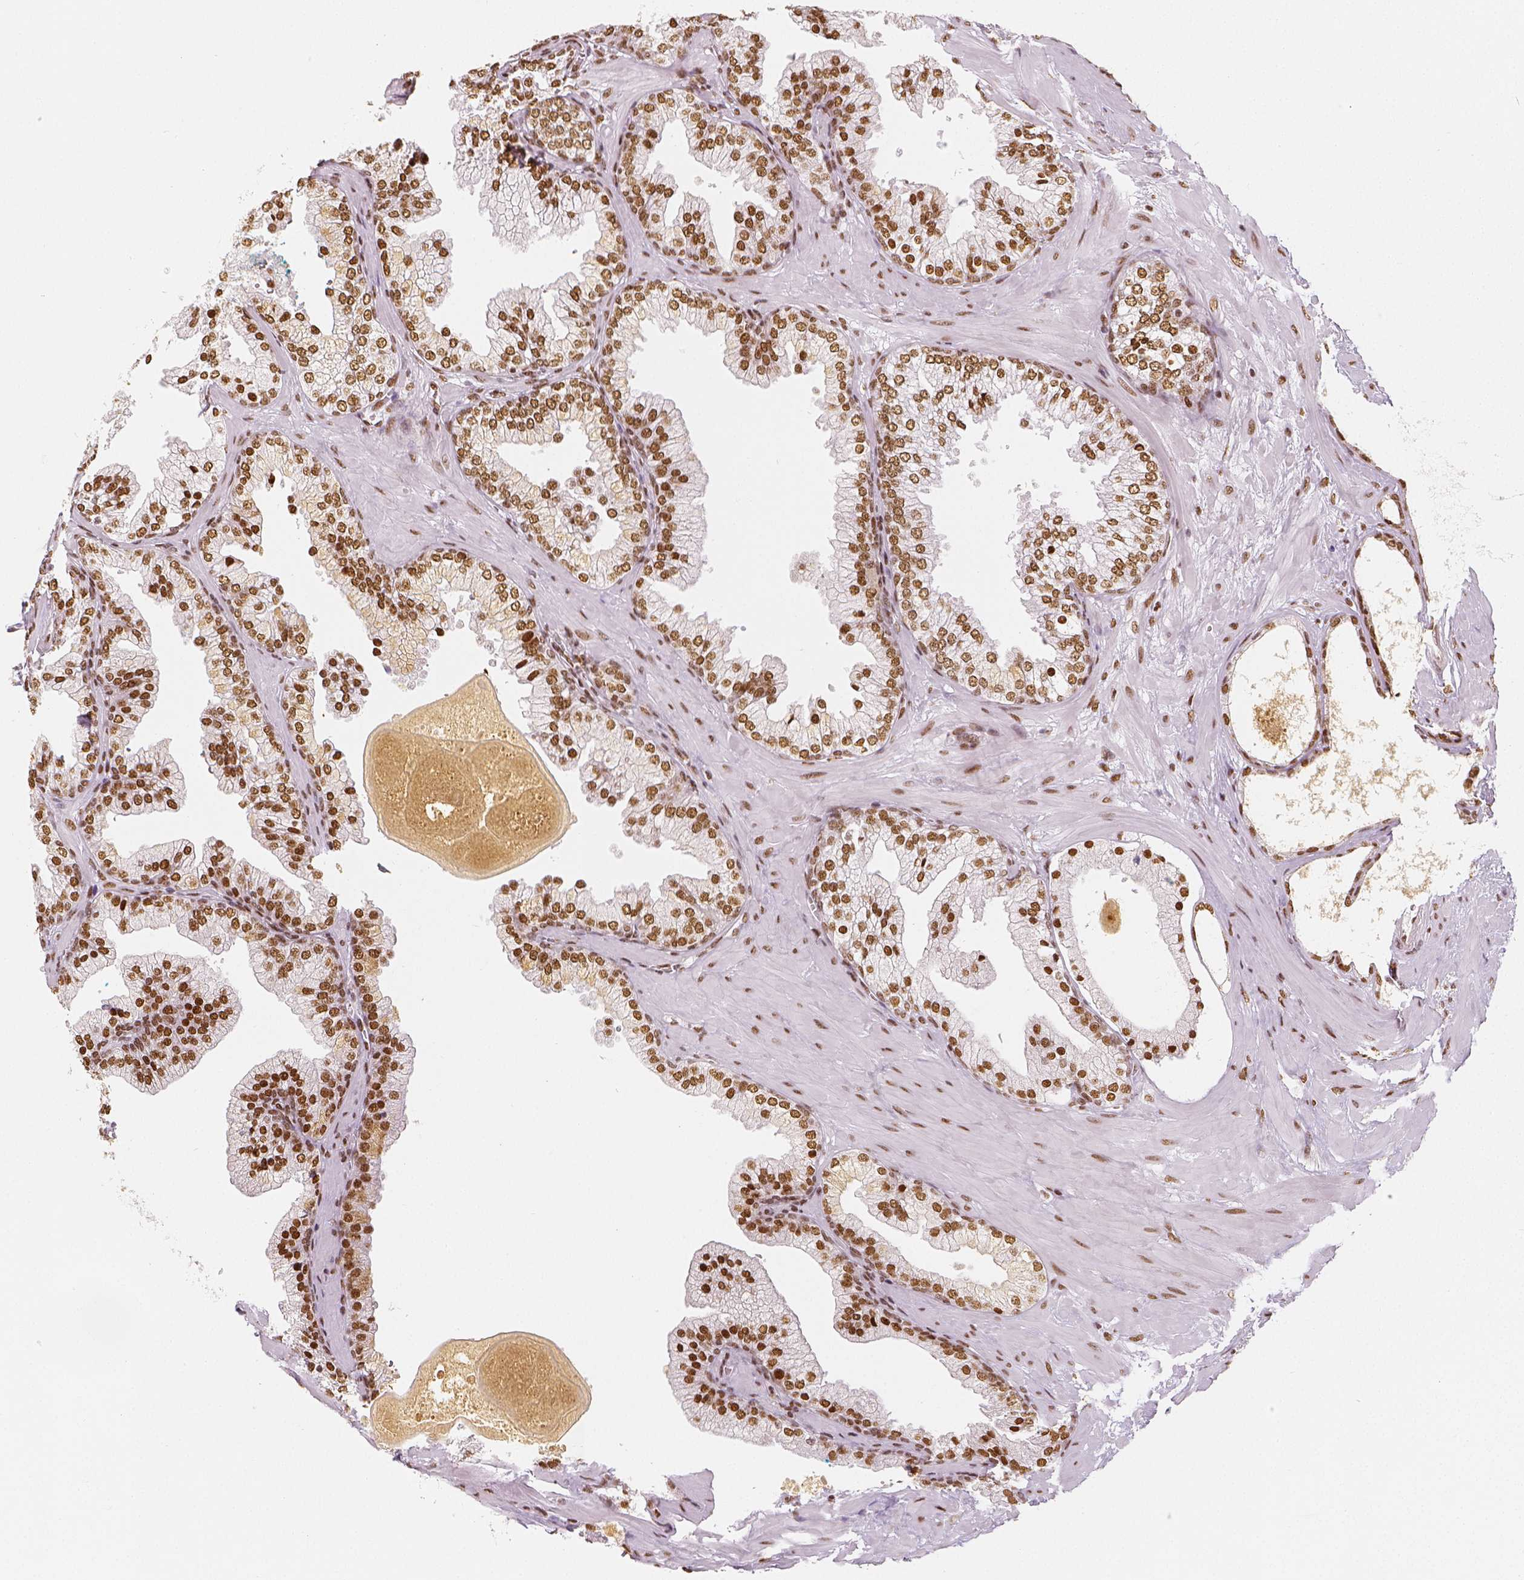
{"staining": {"intensity": "strong", "quantity": ">75%", "location": "nuclear"}, "tissue": "prostate", "cell_type": "Glandular cells", "image_type": "normal", "snomed": [{"axis": "morphology", "description": "Normal tissue, NOS"}, {"axis": "topography", "description": "Prostate"}, {"axis": "topography", "description": "Peripheral nerve tissue"}], "caption": "Protein staining of benign prostate demonstrates strong nuclear staining in about >75% of glandular cells. The protein is stained brown, and the nuclei are stained in blue (DAB IHC with brightfield microscopy, high magnification).", "gene": "KDM5B", "patient": {"sex": "male", "age": 61}}